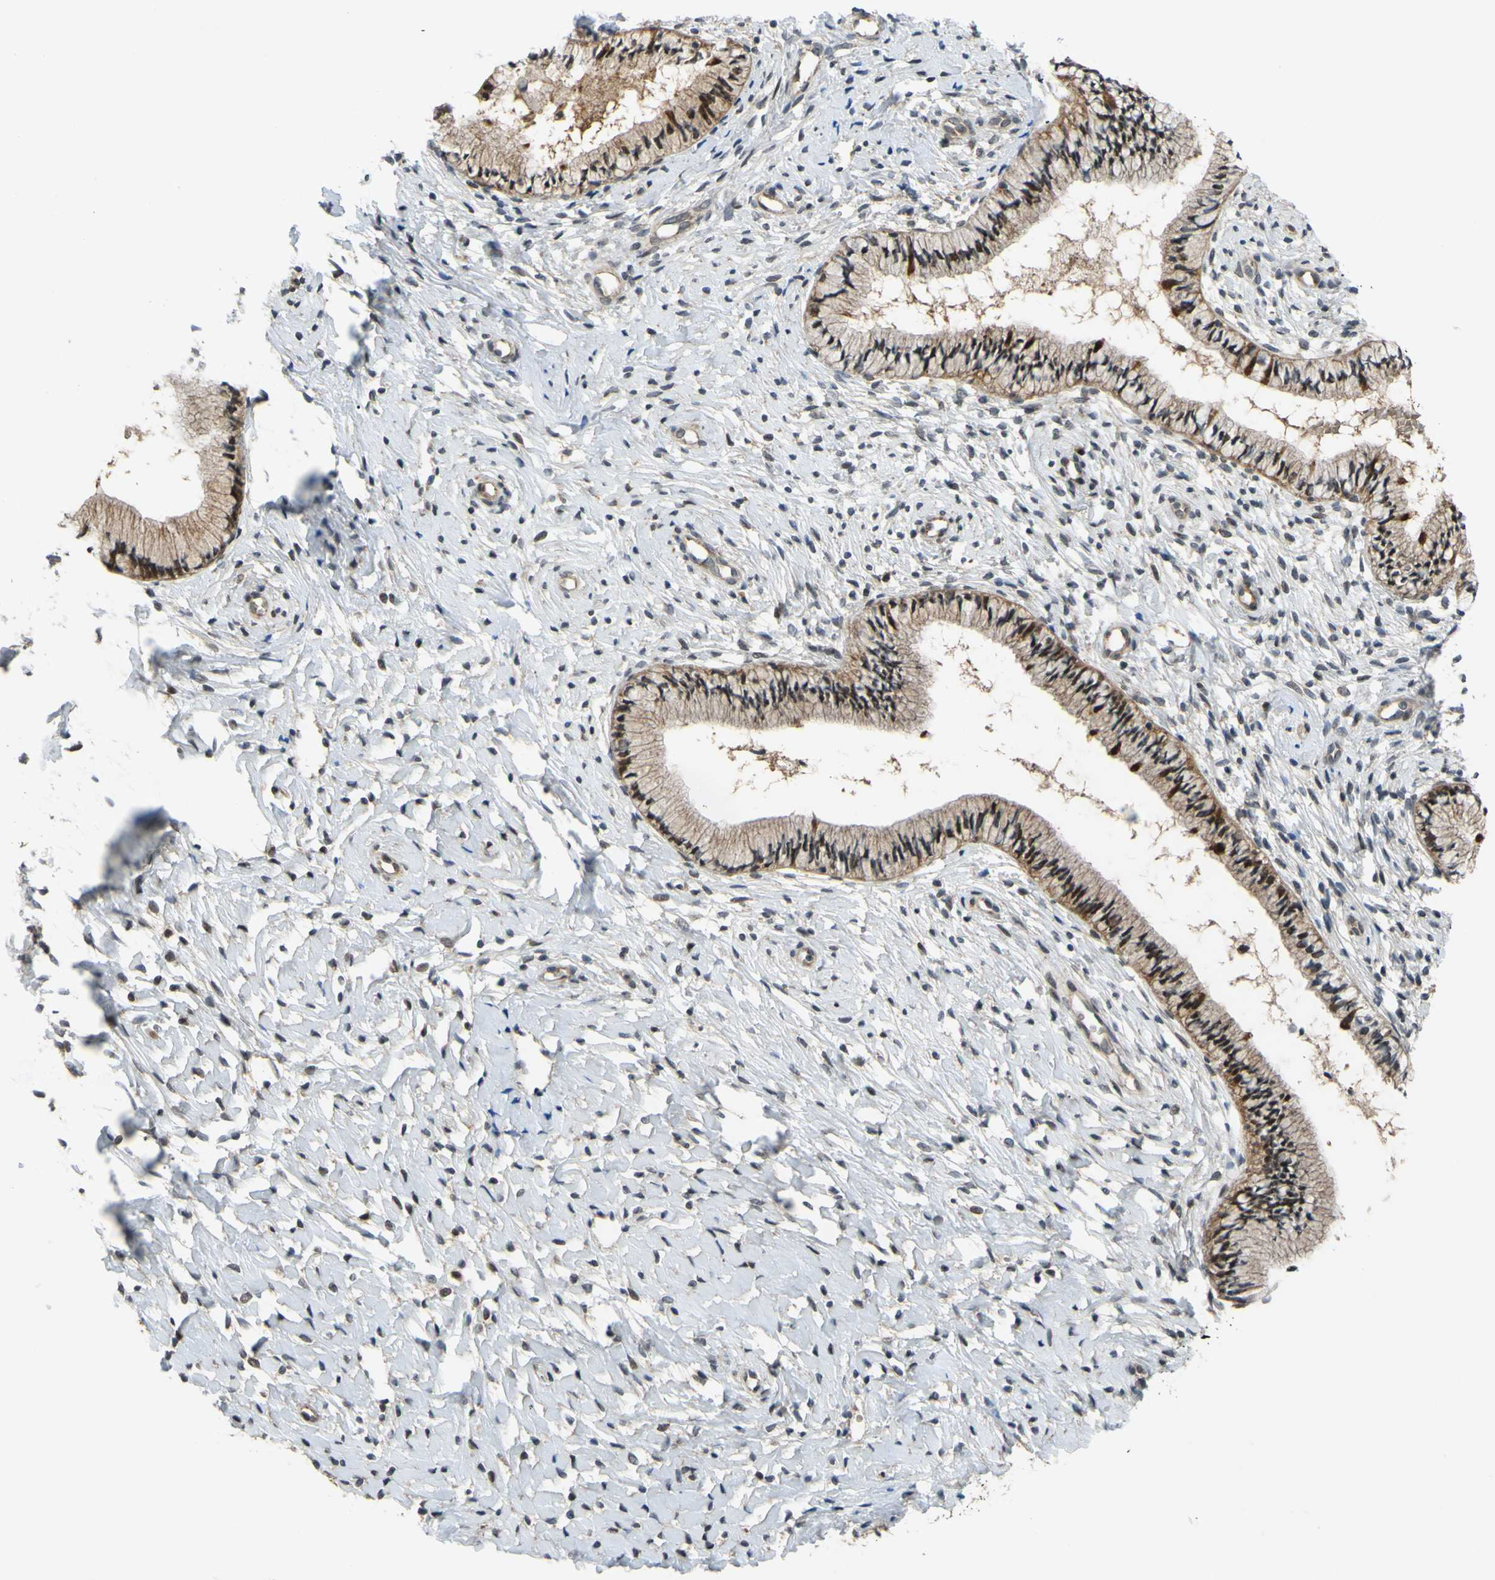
{"staining": {"intensity": "strong", "quantity": "25%-75%", "location": "cytoplasmic/membranous,nuclear"}, "tissue": "cervix", "cell_type": "Glandular cells", "image_type": "normal", "snomed": [{"axis": "morphology", "description": "Normal tissue, NOS"}, {"axis": "topography", "description": "Cervix"}], "caption": "Cervix stained with immunohistochemistry (IHC) displays strong cytoplasmic/membranous,nuclear positivity in approximately 25%-75% of glandular cells. (Stains: DAB (3,3'-diaminobenzidine) in brown, nuclei in blue, Microscopy: brightfield microscopy at high magnification).", "gene": "ABCC8", "patient": {"sex": "female", "age": 46}}